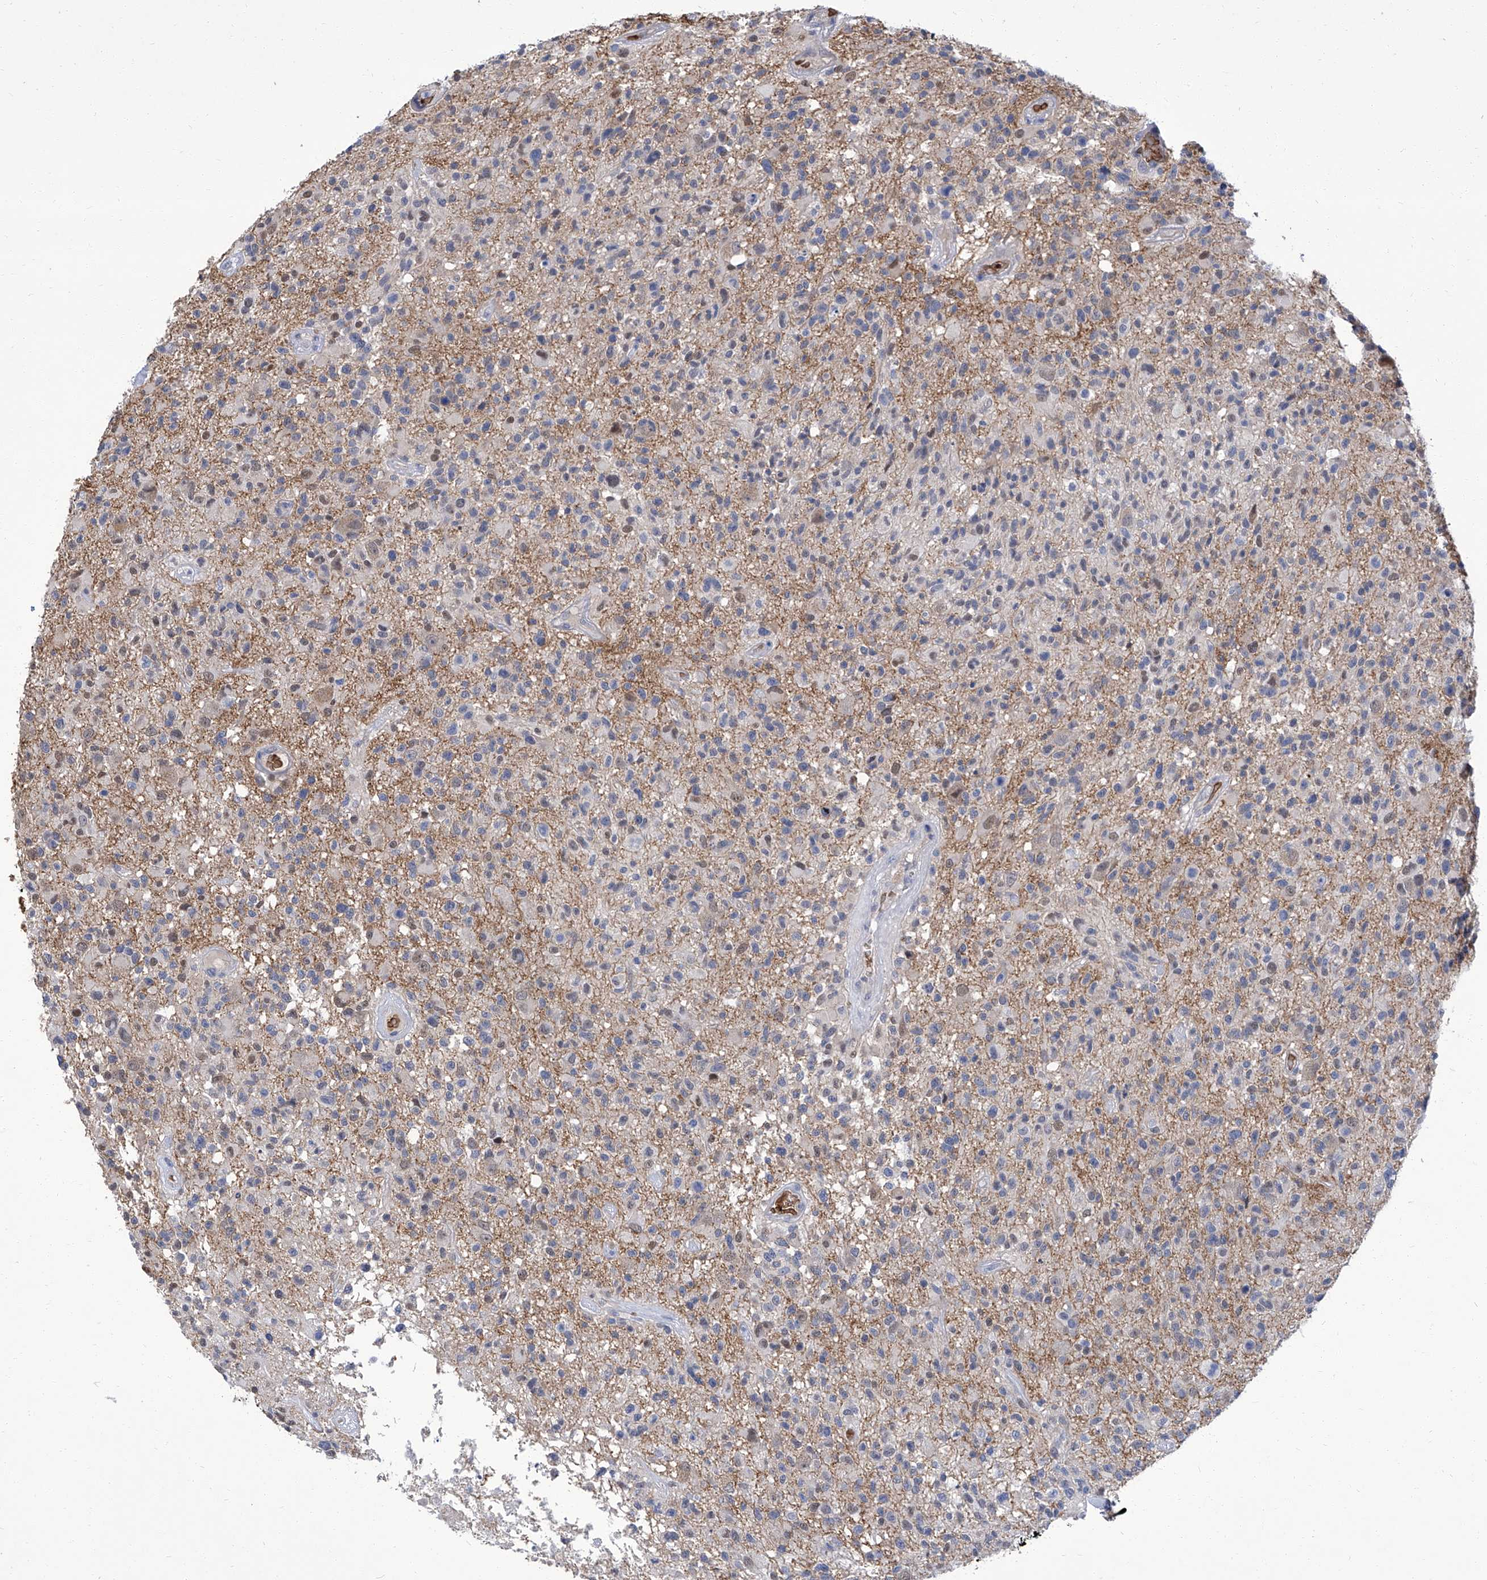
{"staining": {"intensity": "negative", "quantity": "none", "location": "none"}, "tissue": "glioma", "cell_type": "Tumor cells", "image_type": "cancer", "snomed": [{"axis": "morphology", "description": "Glioma, malignant, High grade"}, {"axis": "morphology", "description": "Glioblastoma, NOS"}, {"axis": "topography", "description": "Brain"}], "caption": "This is an immunohistochemistry photomicrograph of glioblastoma. There is no expression in tumor cells.", "gene": "PARD3", "patient": {"sex": "male", "age": 60}}